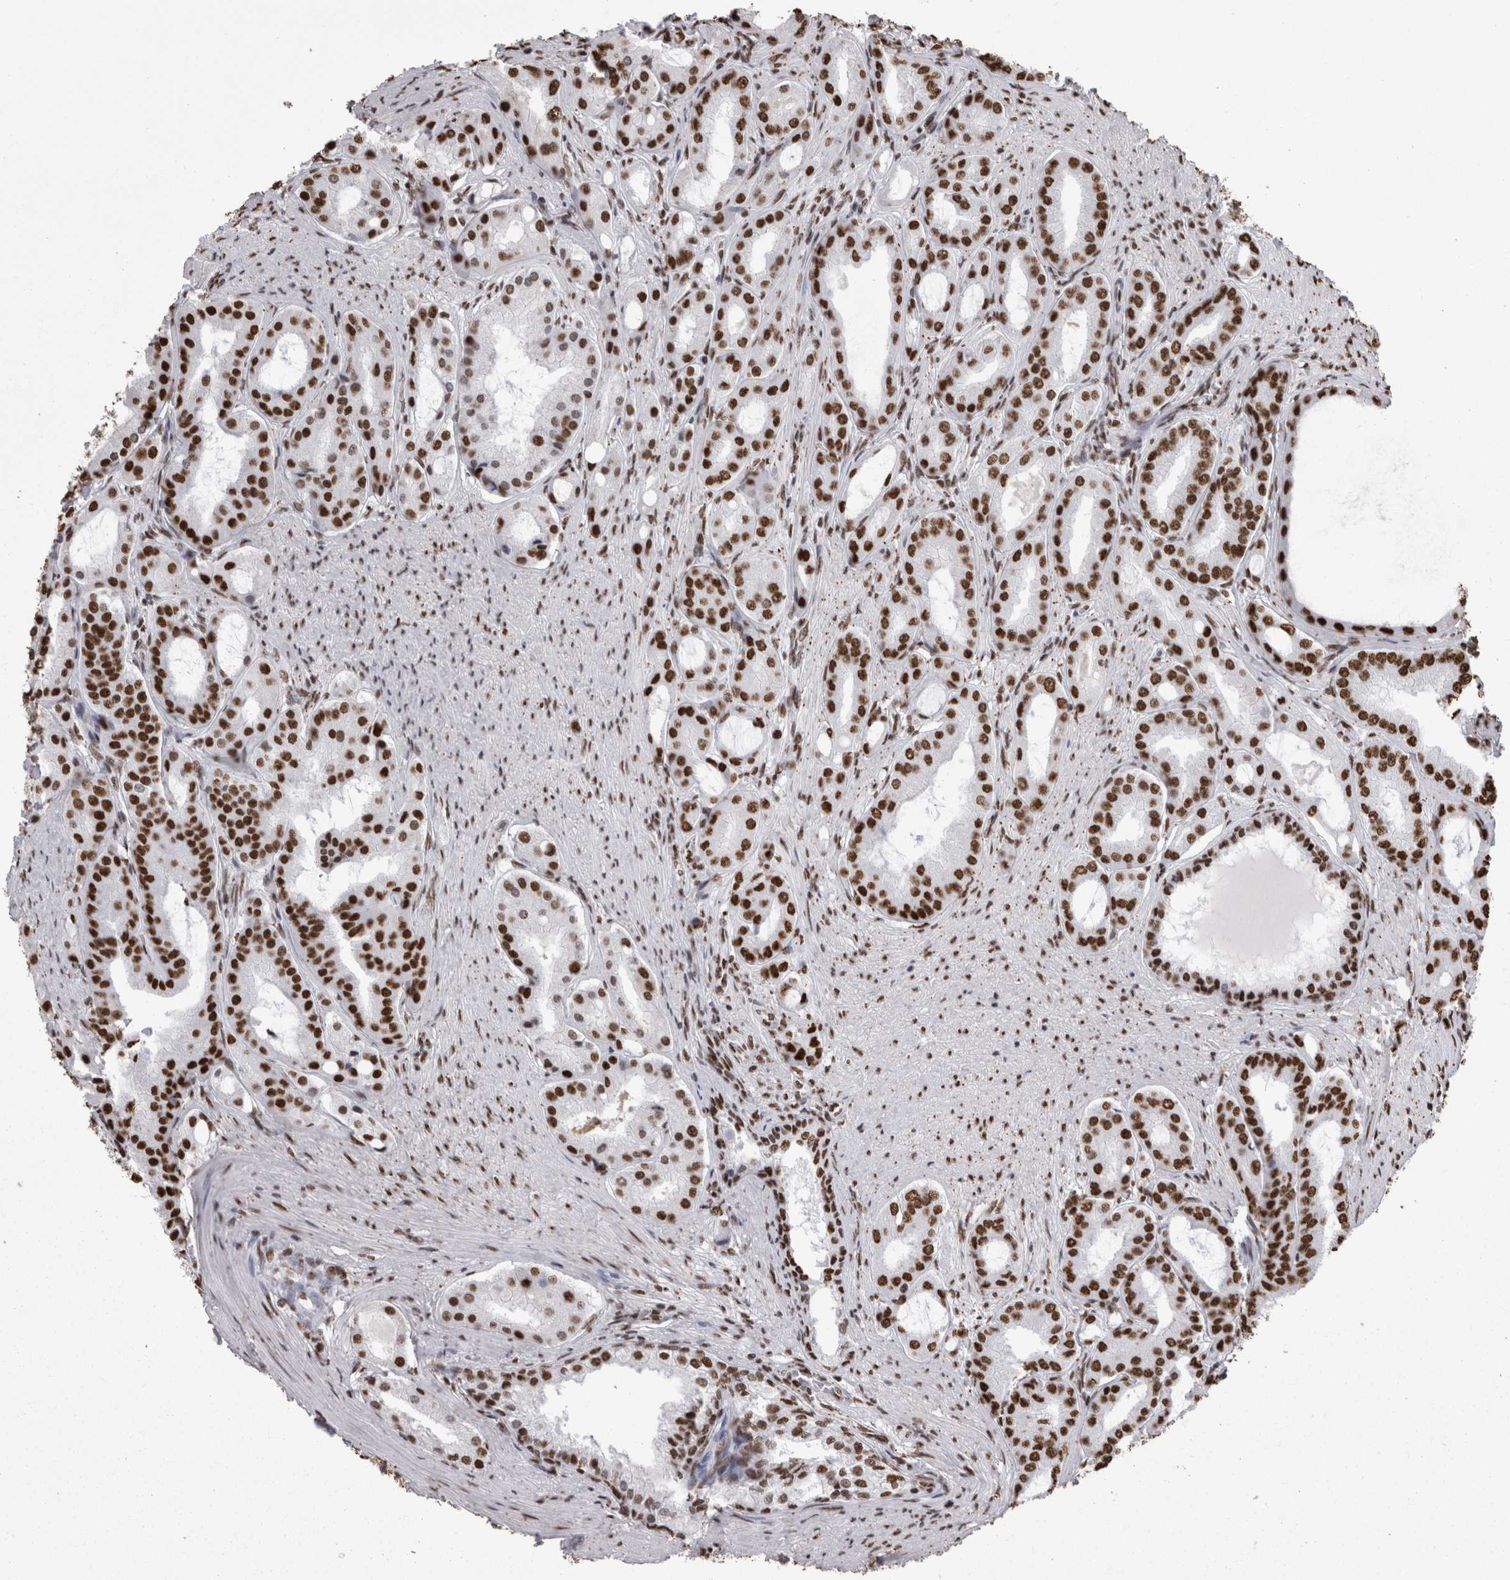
{"staining": {"intensity": "strong", "quantity": ">75%", "location": "nuclear"}, "tissue": "prostate cancer", "cell_type": "Tumor cells", "image_type": "cancer", "snomed": [{"axis": "morphology", "description": "Adenocarcinoma, High grade"}, {"axis": "topography", "description": "Prostate"}], "caption": "The image shows immunohistochemical staining of prostate cancer (high-grade adenocarcinoma). There is strong nuclear expression is present in about >75% of tumor cells.", "gene": "HNRNPM", "patient": {"sex": "male", "age": 60}}